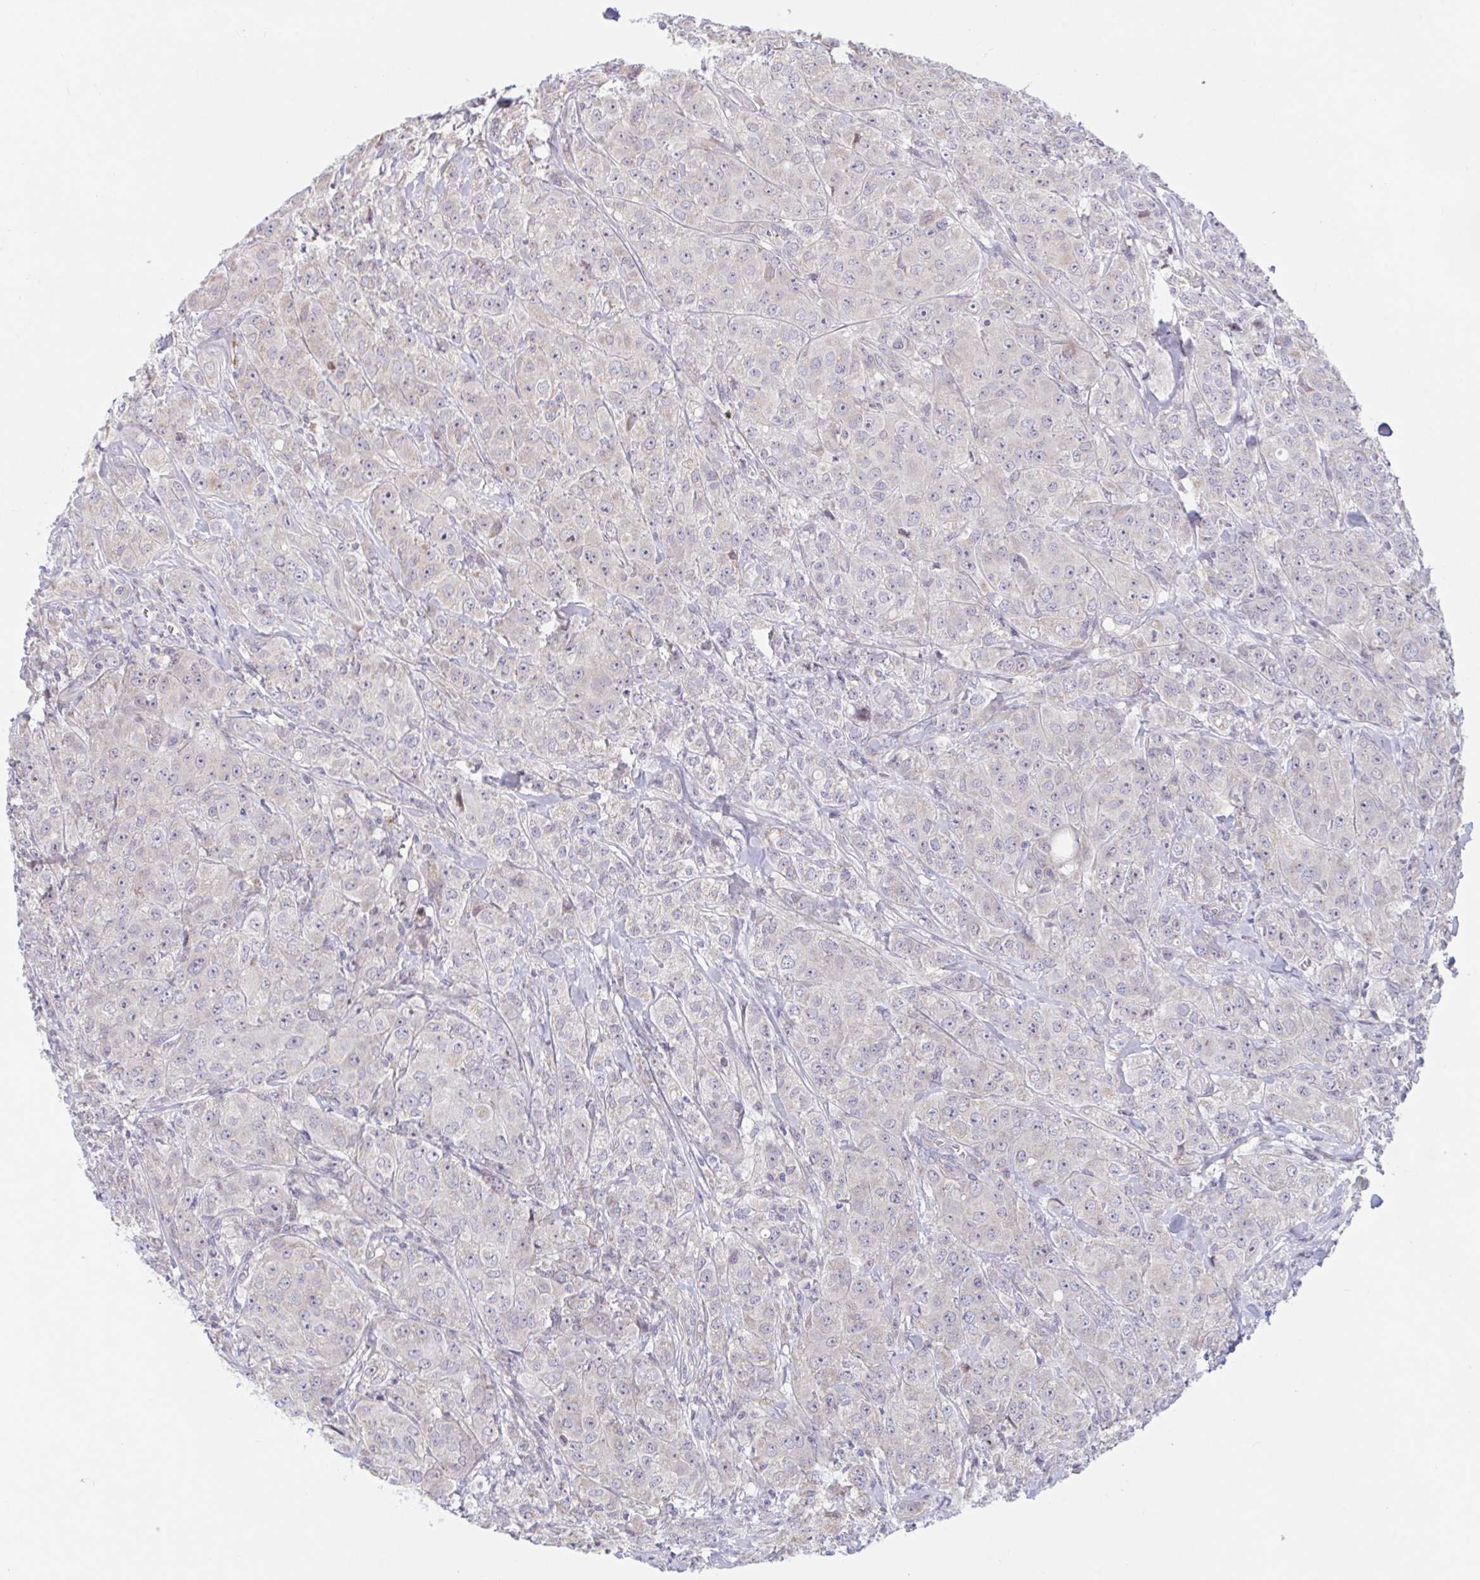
{"staining": {"intensity": "negative", "quantity": "none", "location": "none"}, "tissue": "breast cancer", "cell_type": "Tumor cells", "image_type": "cancer", "snomed": [{"axis": "morphology", "description": "Normal tissue, NOS"}, {"axis": "morphology", "description": "Duct carcinoma"}, {"axis": "topography", "description": "Breast"}], "caption": "This is a micrograph of IHC staining of breast cancer, which shows no staining in tumor cells.", "gene": "IL37", "patient": {"sex": "female", "age": 43}}